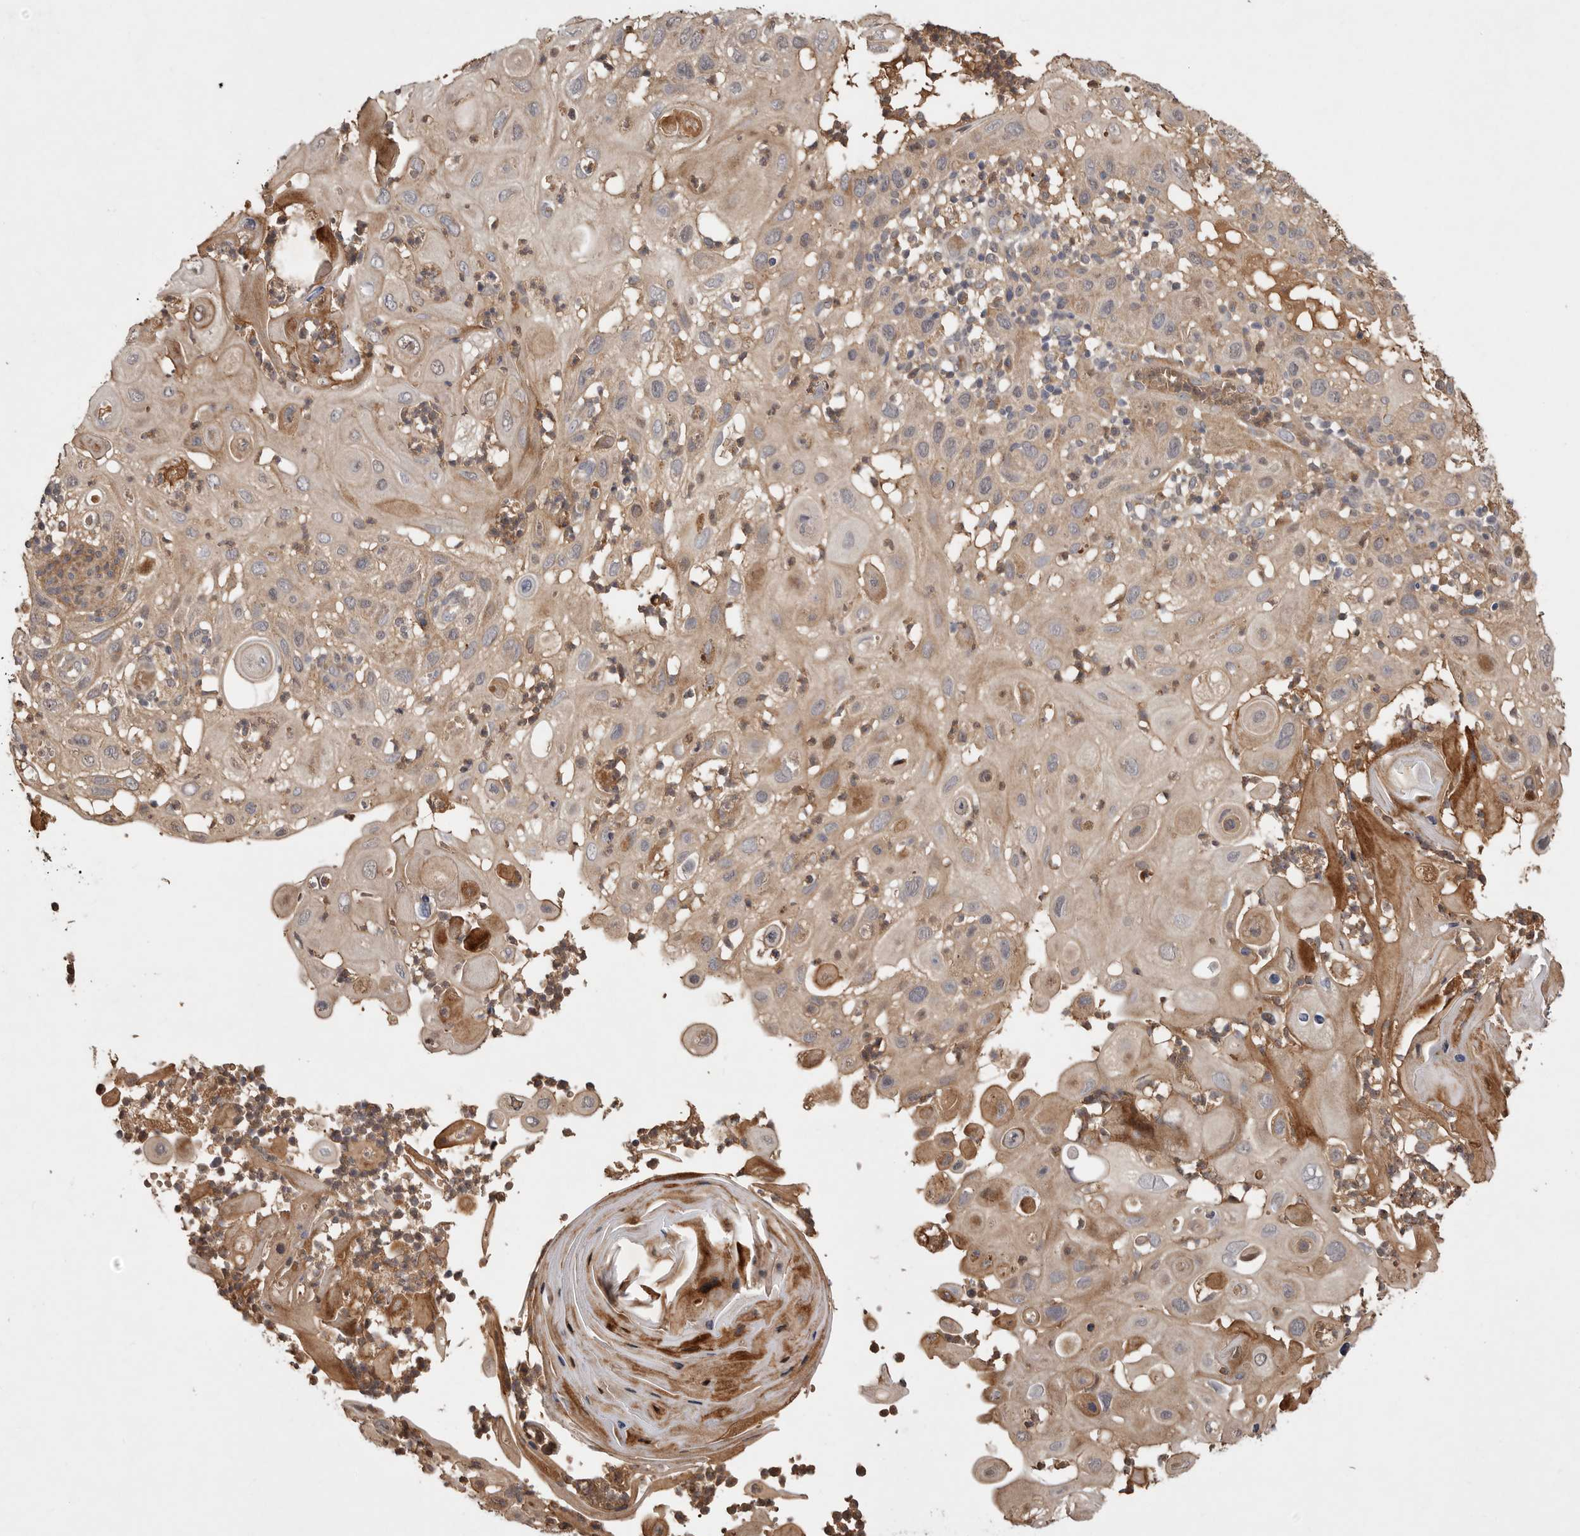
{"staining": {"intensity": "moderate", "quantity": "<25%", "location": "cytoplasmic/membranous"}, "tissue": "skin cancer", "cell_type": "Tumor cells", "image_type": "cancer", "snomed": [{"axis": "morphology", "description": "Normal tissue, NOS"}, {"axis": "morphology", "description": "Squamous cell carcinoma, NOS"}, {"axis": "topography", "description": "Skin"}], "caption": "Tumor cells reveal low levels of moderate cytoplasmic/membranous positivity in approximately <25% of cells in human skin cancer.", "gene": "VN1R4", "patient": {"sex": "female", "age": 96}}